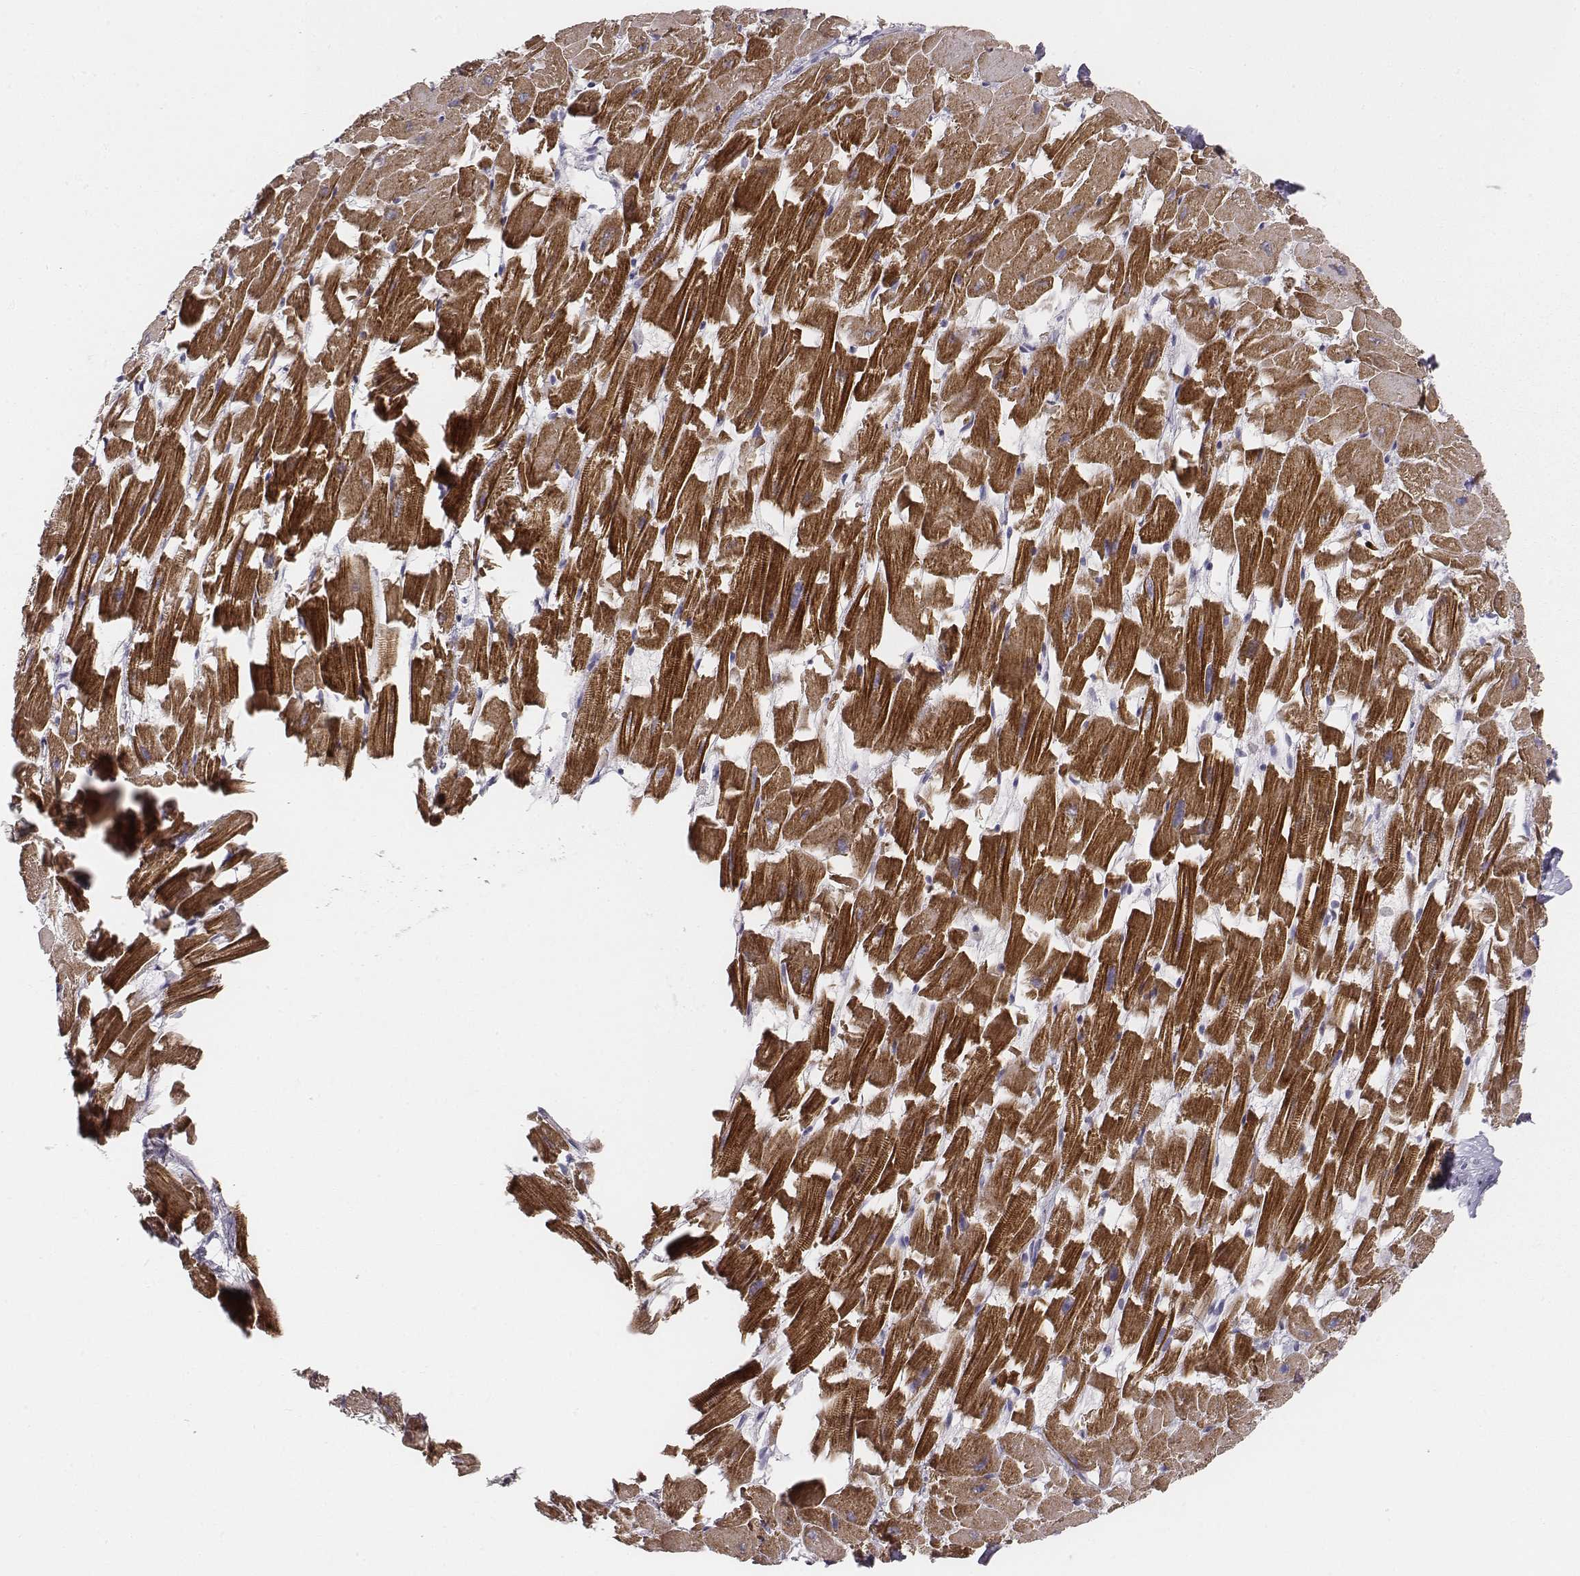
{"staining": {"intensity": "strong", "quantity": ">75%", "location": "cytoplasmic/membranous"}, "tissue": "heart muscle", "cell_type": "Cardiomyocytes", "image_type": "normal", "snomed": [{"axis": "morphology", "description": "Normal tissue, NOS"}, {"axis": "topography", "description": "Heart"}], "caption": "A micrograph of human heart muscle stained for a protein reveals strong cytoplasmic/membranous brown staining in cardiomyocytes. (DAB IHC, brown staining for protein, blue staining for nuclei).", "gene": "MYH6", "patient": {"sex": "female", "age": 64}}